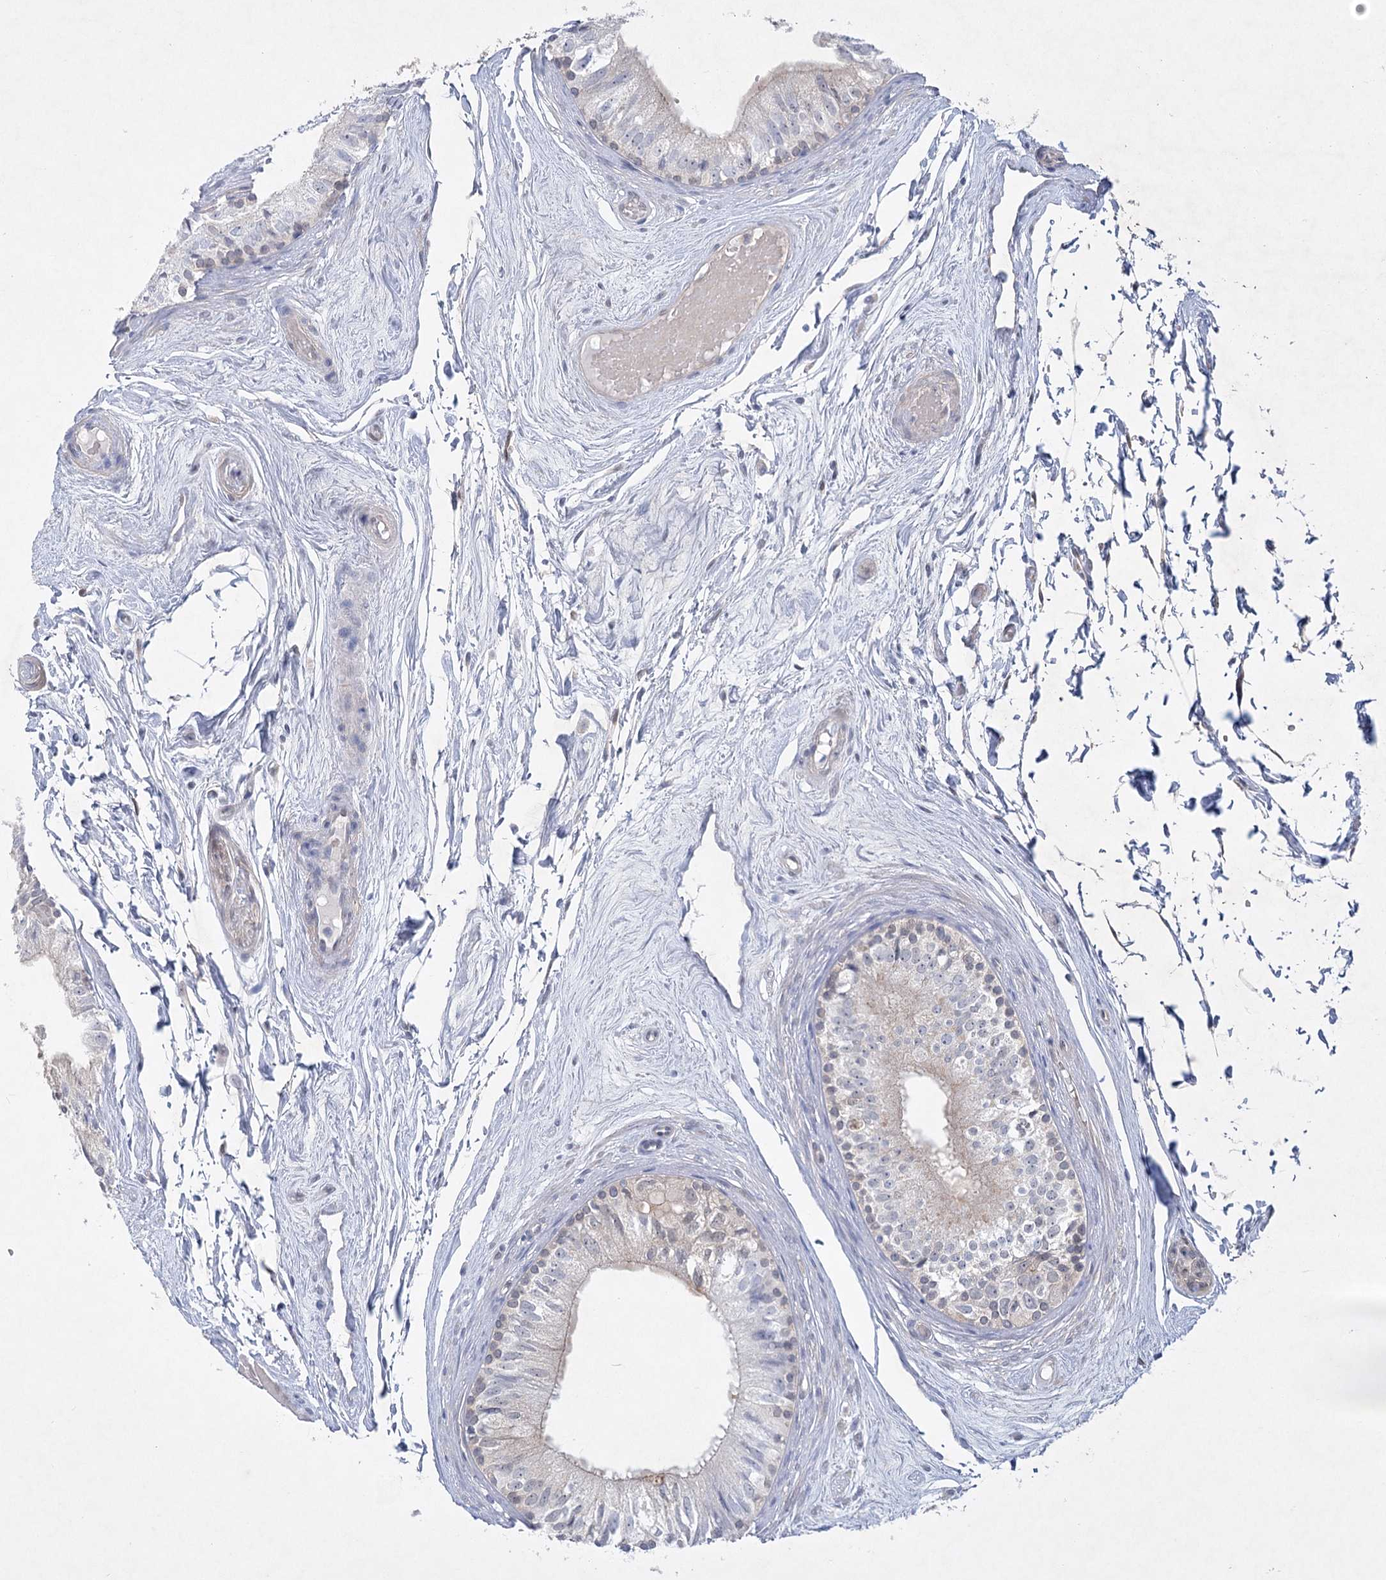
{"staining": {"intensity": "negative", "quantity": "none", "location": "none"}, "tissue": "epididymis", "cell_type": "Glandular cells", "image_type": "normal", "snomed": [{"axis": "morphology", "description": "Normal tissue, NOS"}, {"axis": "topography", "description": "Epididymis"}], "caption": "DAB immunohistochemical staining of normal epididymis shows no significant positivity in glandular cells. Nuclei are stained in blue.", "gene": "AAMDC", "patient": {"sex": "male", "age": 79}}